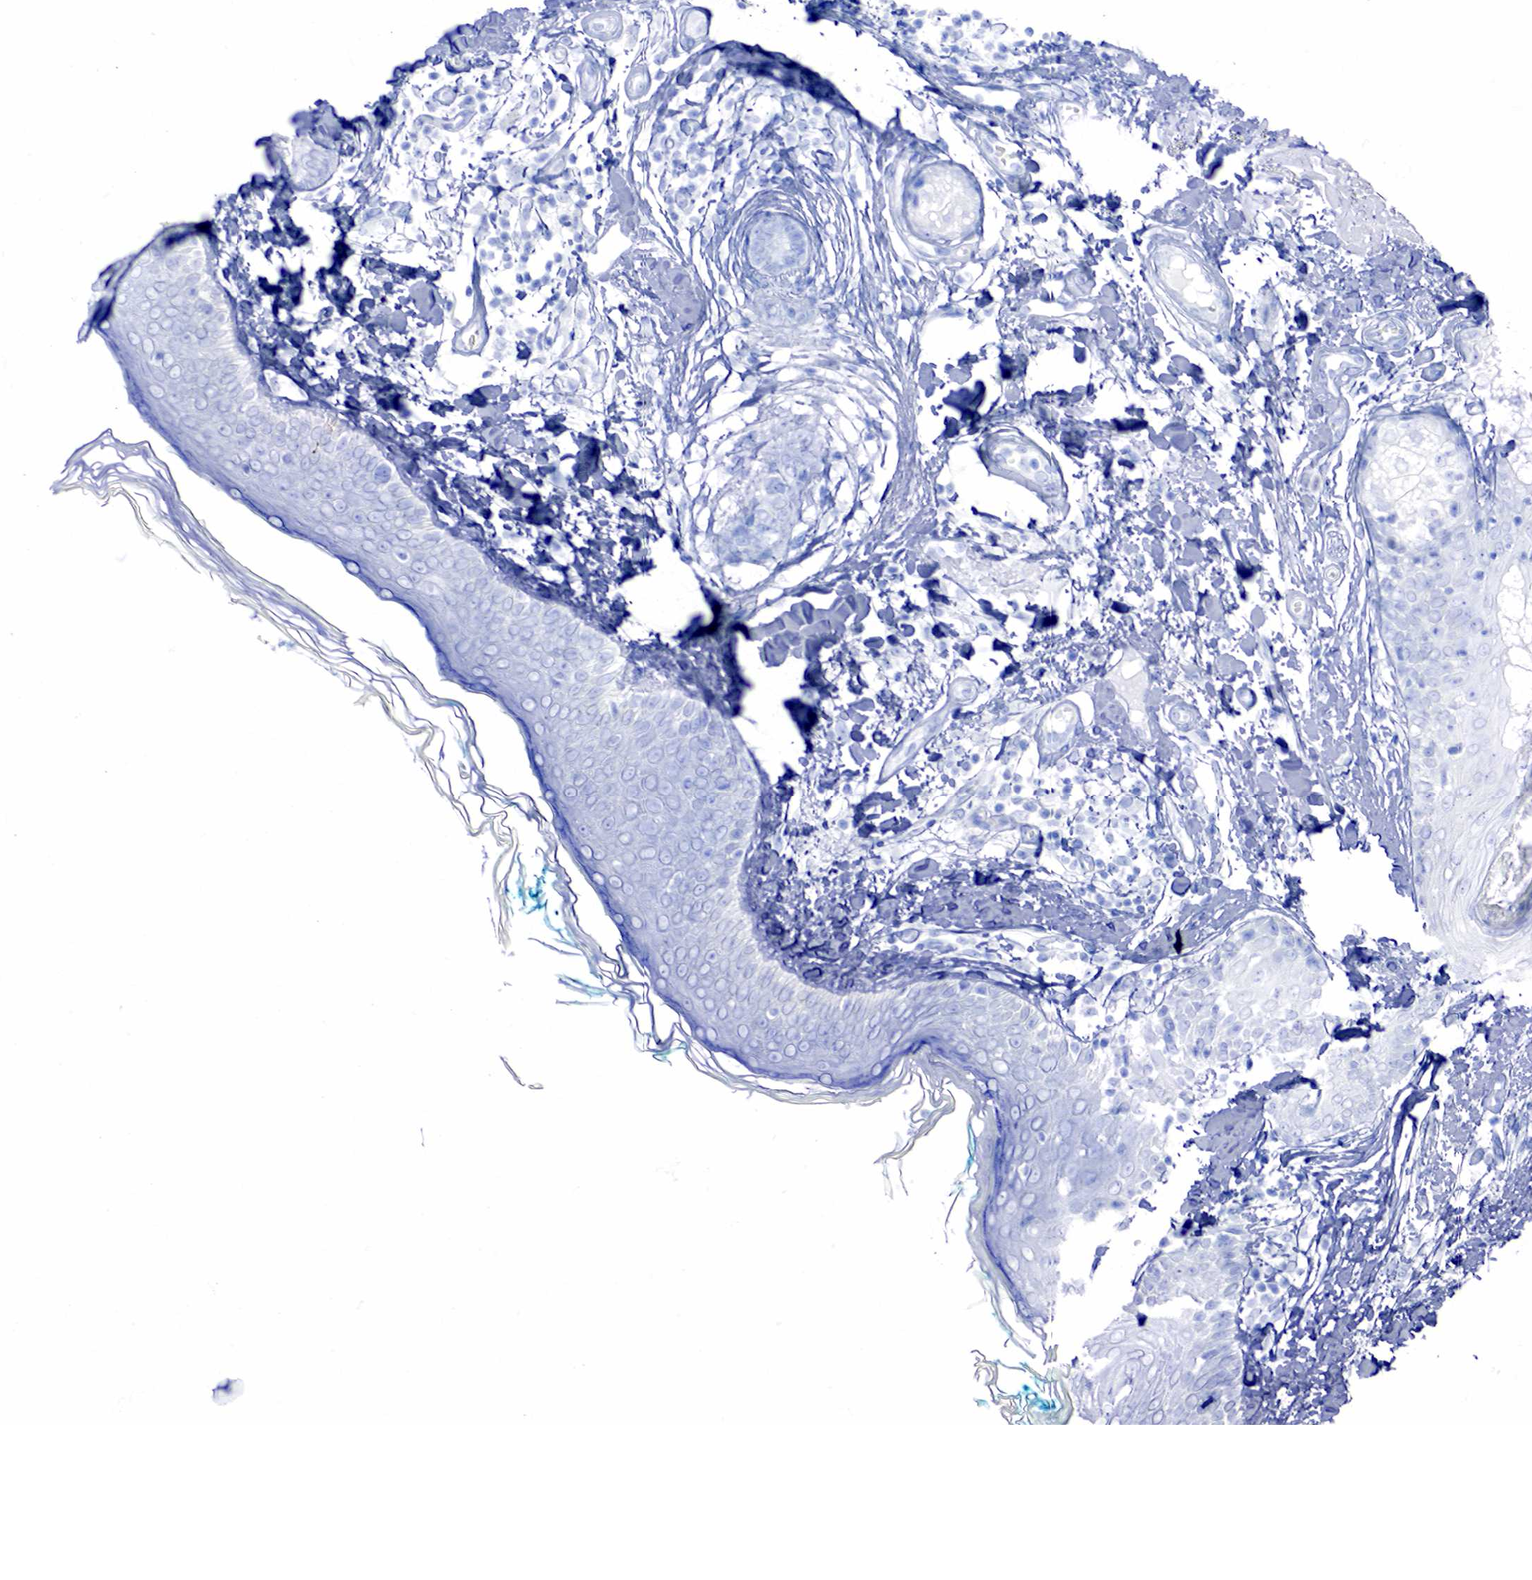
{"staining": {"intensity": "negative", "quantity": "none", "location": "none"}, "tissue": "skin", "cell_type": "Fibroblasts", "image_type": "normal", "snomed": [{"axis": "morphology", "description": "Normal tissue, NOS"}, {"axis": "topography", "description": "Skin"}], "caption": "Immunohistochemistry of benign human skin reveals no positivity in fibroblasts. The staining is performed using DAB brown chromogen with nuclei counter-stained in using hematoxylin.", "gene": "PTH", "patient": {"sex": "male", "age": 86}}